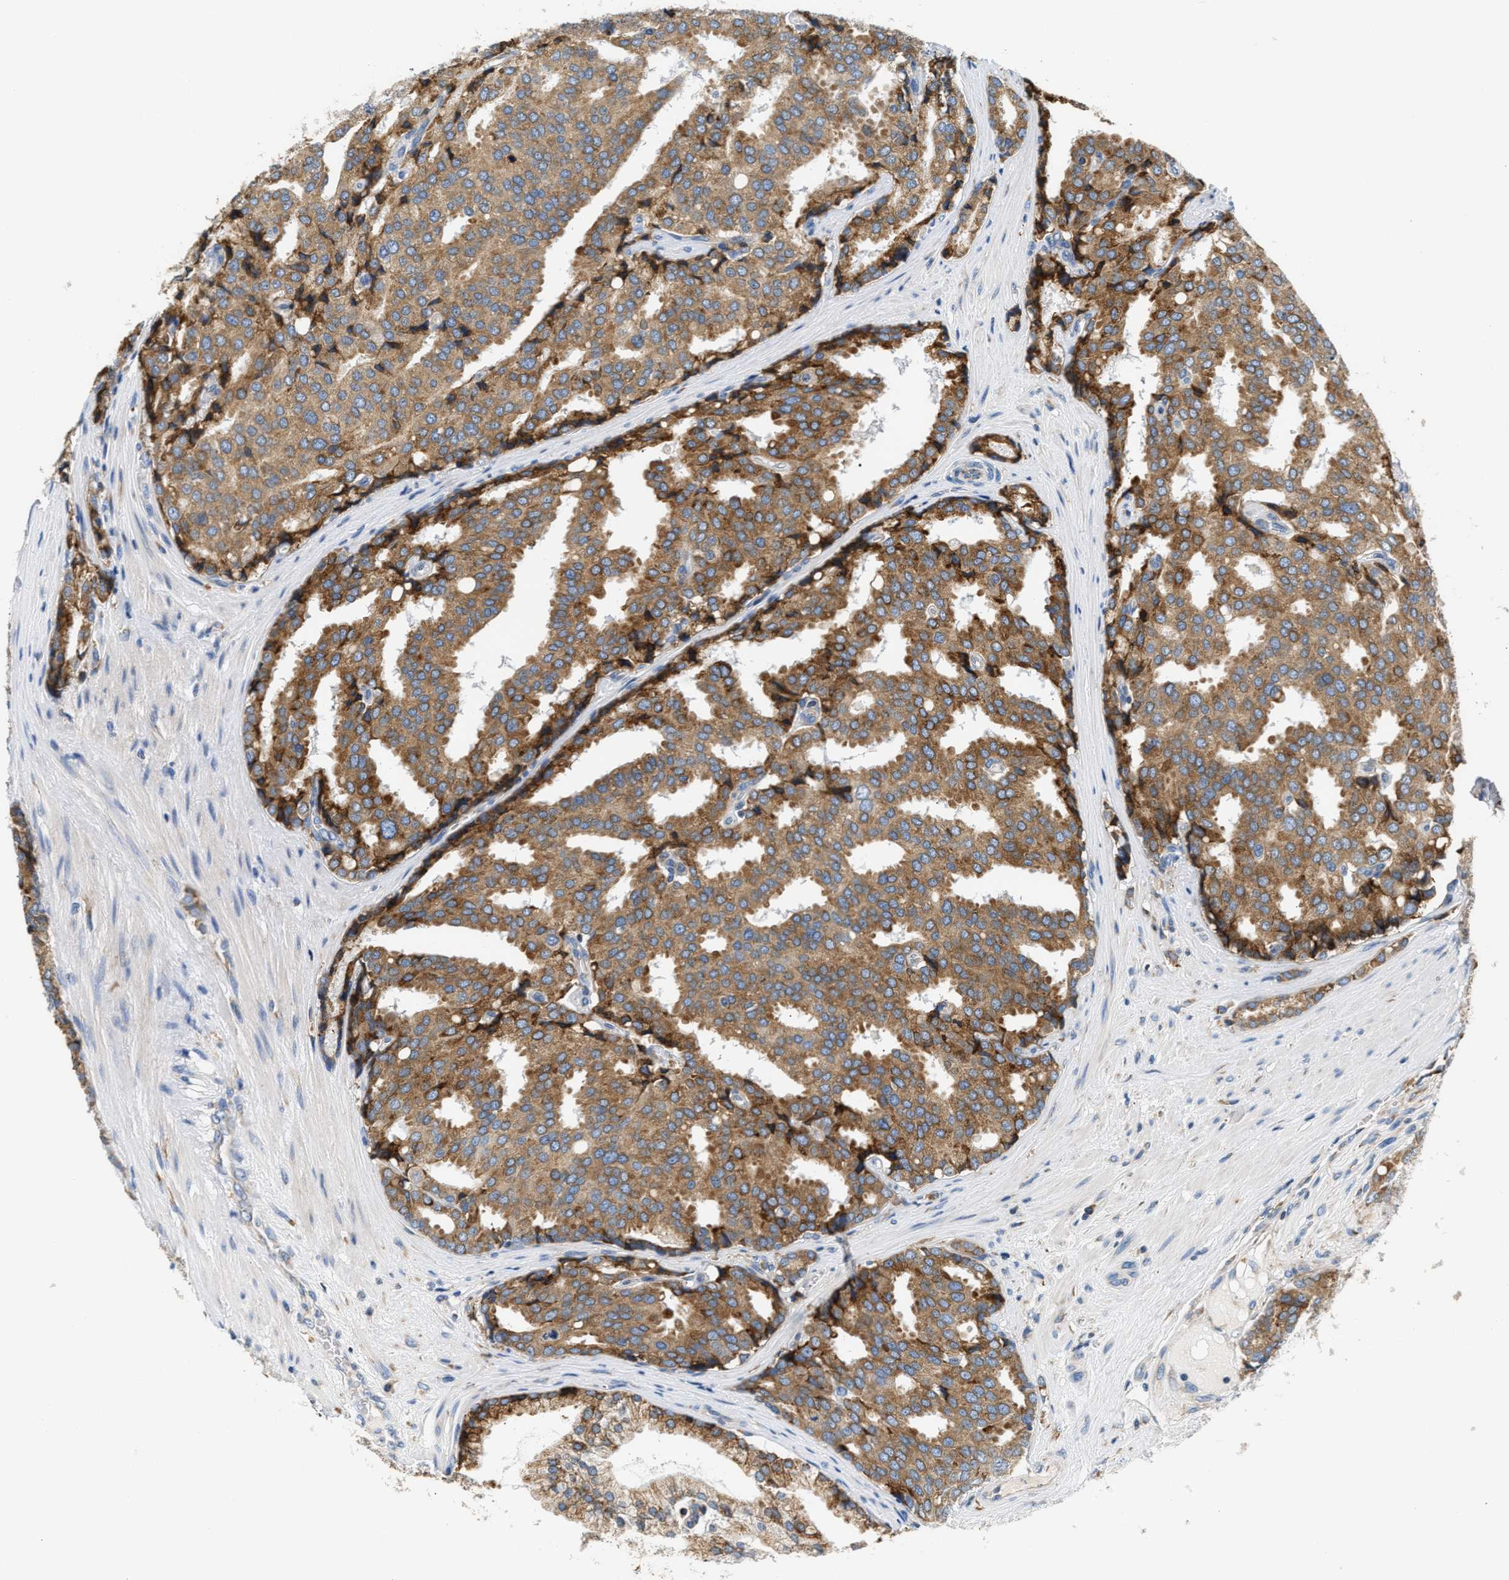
{"staining": {"intensity": "moderate", "quantity": ">75%", "location": "cytoplasmic/membranous"}, "tissue": "prostate cancer", "cell_type": "Tumor cells", "image_type": "cancer", "snomed": [{"axis": "morphology", "description": "Adenocarcinoma, High grade"}, {"axis": "topography", "description": "Prostate"}], "caption": "A micrograph showing moderate cytoplasmic/membranous expression in about >75% of tumor cells in adenocarcinoma (high-grade) (prostate), as visualized by brown immunohistochemical staining.", "gene": "HDHD3", "patient": {"sex": "male", "age": 50}}